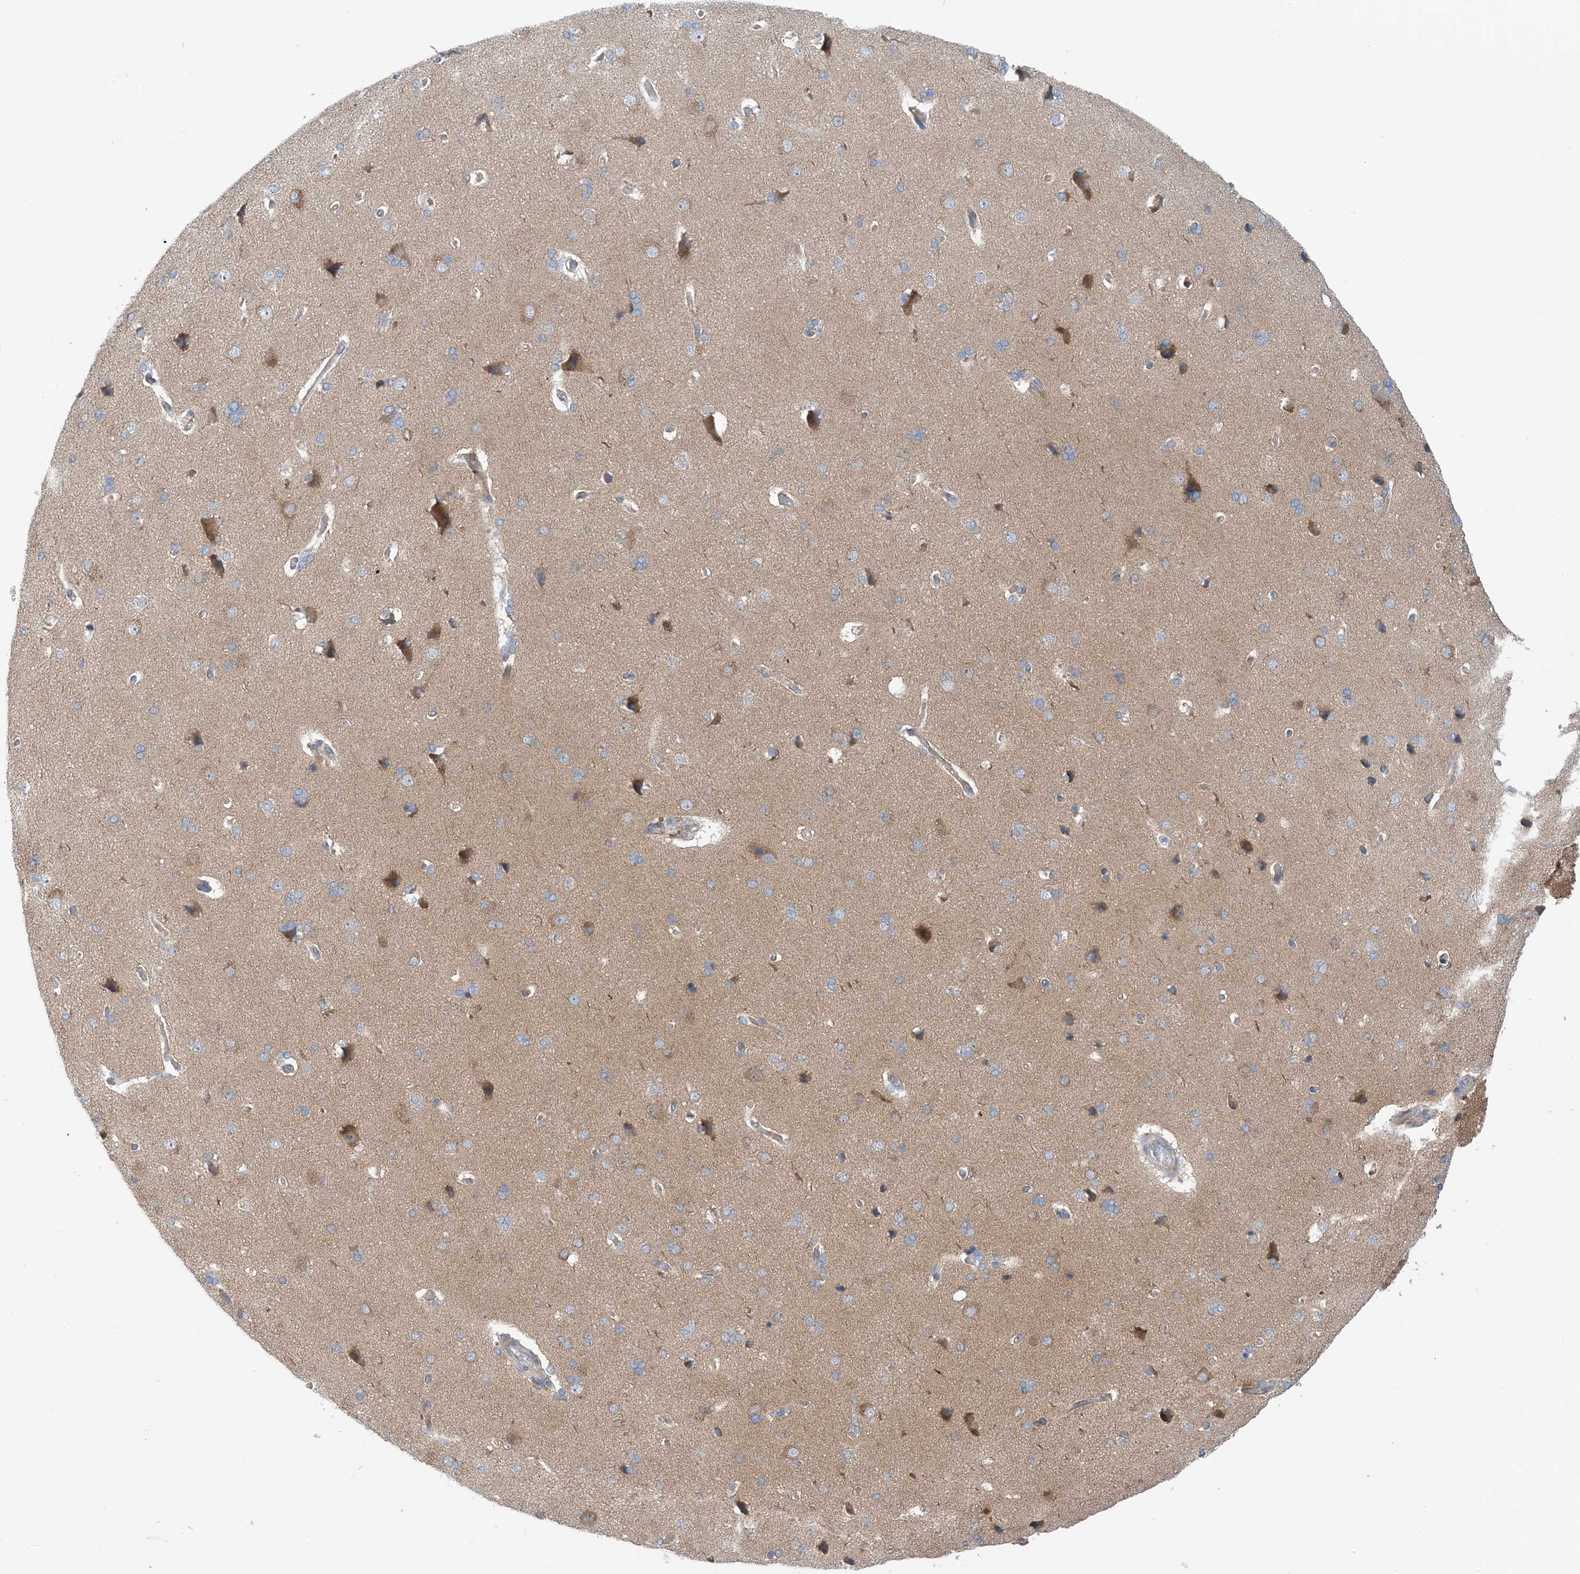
{"staining": {"intensity": "weak", "quantity": ">75%", "location": "cytoplasmic/membranous"}, "tissue": "cerebral cortex", "cell_type": "Endothelial cells", "image_type": "normal", "snomed": [{"axis": "morphology", "description": "Normal tissue, NOS"}, {"axis": "topography", "description": "Cerebral cortex"}], "caption": "Cerebral cortex stained with DAB (3,3'-diaminobenzidine) IHC reveals low levels of weak cytoplasmic/membranous positivity in approximately >75% of endothelial cells. Ihc stains the protein of interest in brown and the nuclei are stained blue.", "gene": "EHBP1", "patient": {"sex": "male", "age": 62}}